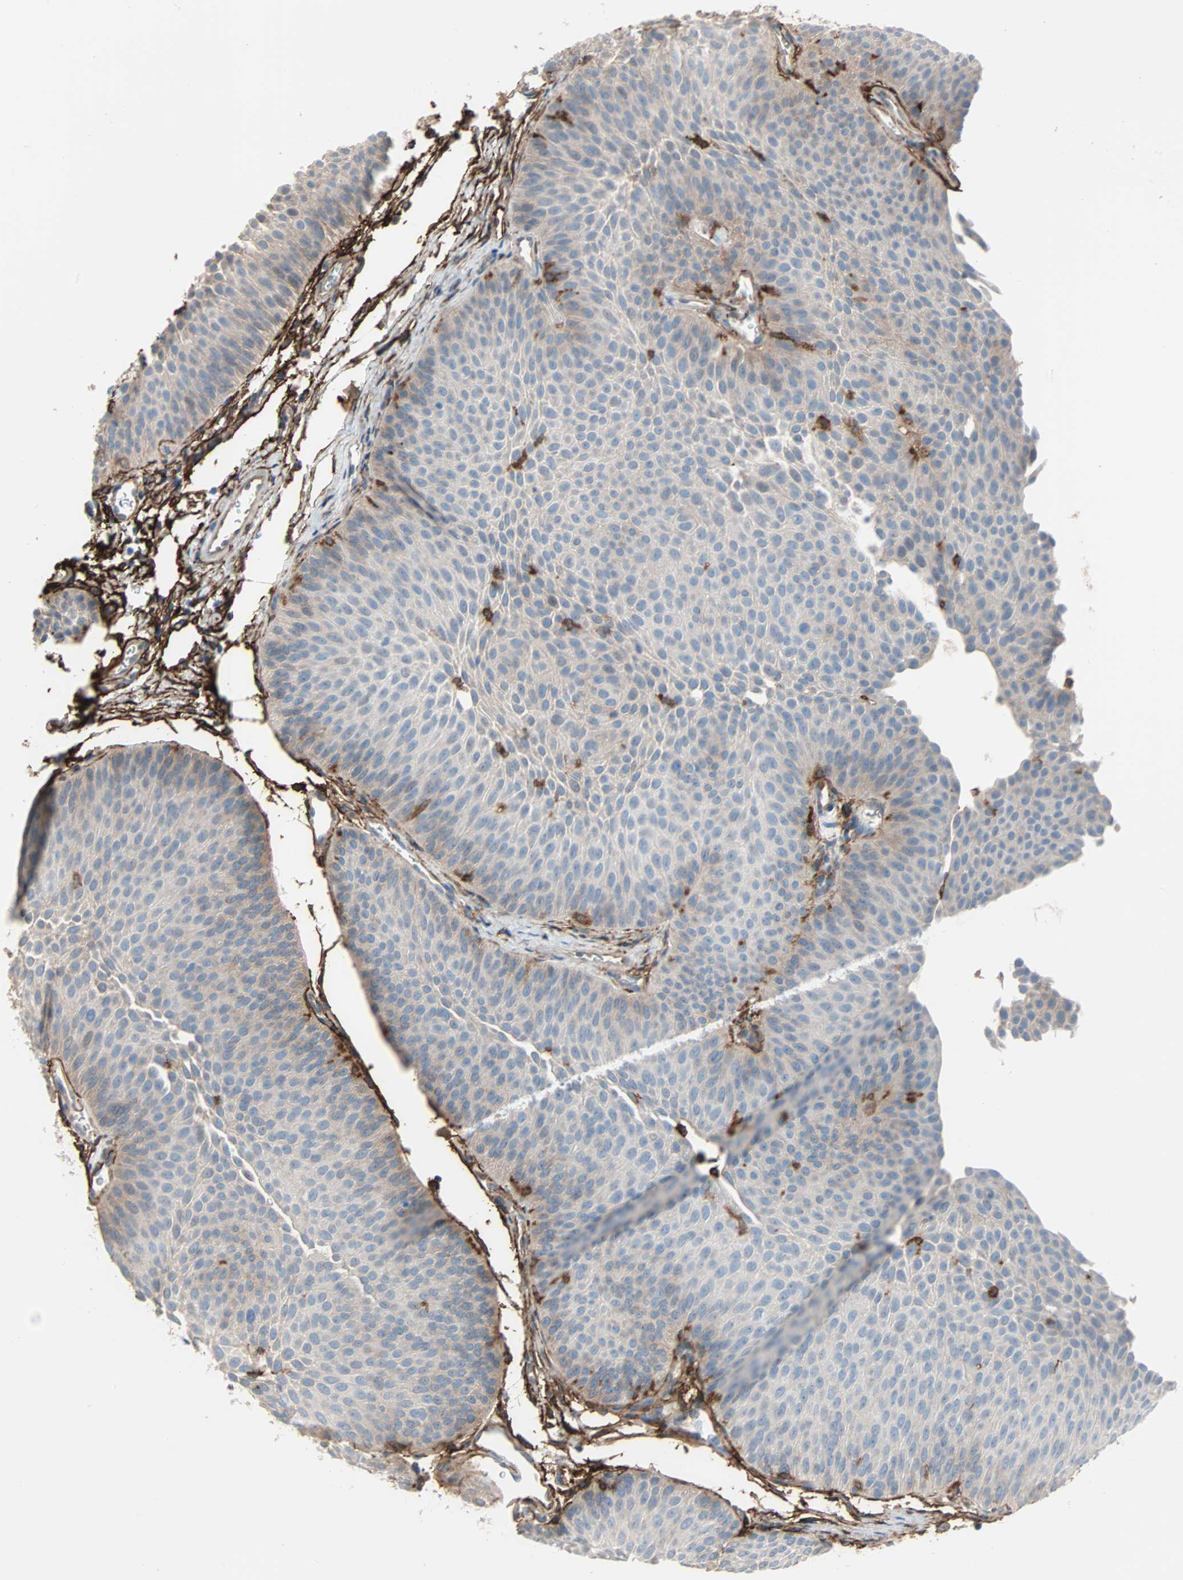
{"staining": {"intensity": "moderate", "quantity": "25%-75%", "location": "cytoplasmic/membranous"}, "tissue": "urothelial cancer", "cell_type": "Tumor cells", "image_type": "cancer", "snomed": [{"axis": "morphology", "description": "Urothelial carcinoma, Low grade"}, {"axis": "topography", "description": "Urinary bladder"}], "caption": "Protein staining of urothelial carcinoma (low-grade) tissue exhibits moderate cytoplasmic/membranous positivity in approximately 25%-75% of tumor cells. The staining is performed using DAB brown chromogen to label protein expression. The nuclei are counter-stained blue using hematoxylin.", "gene": "EPB41L2", "patient": {"sex": "female", "age": 60}}